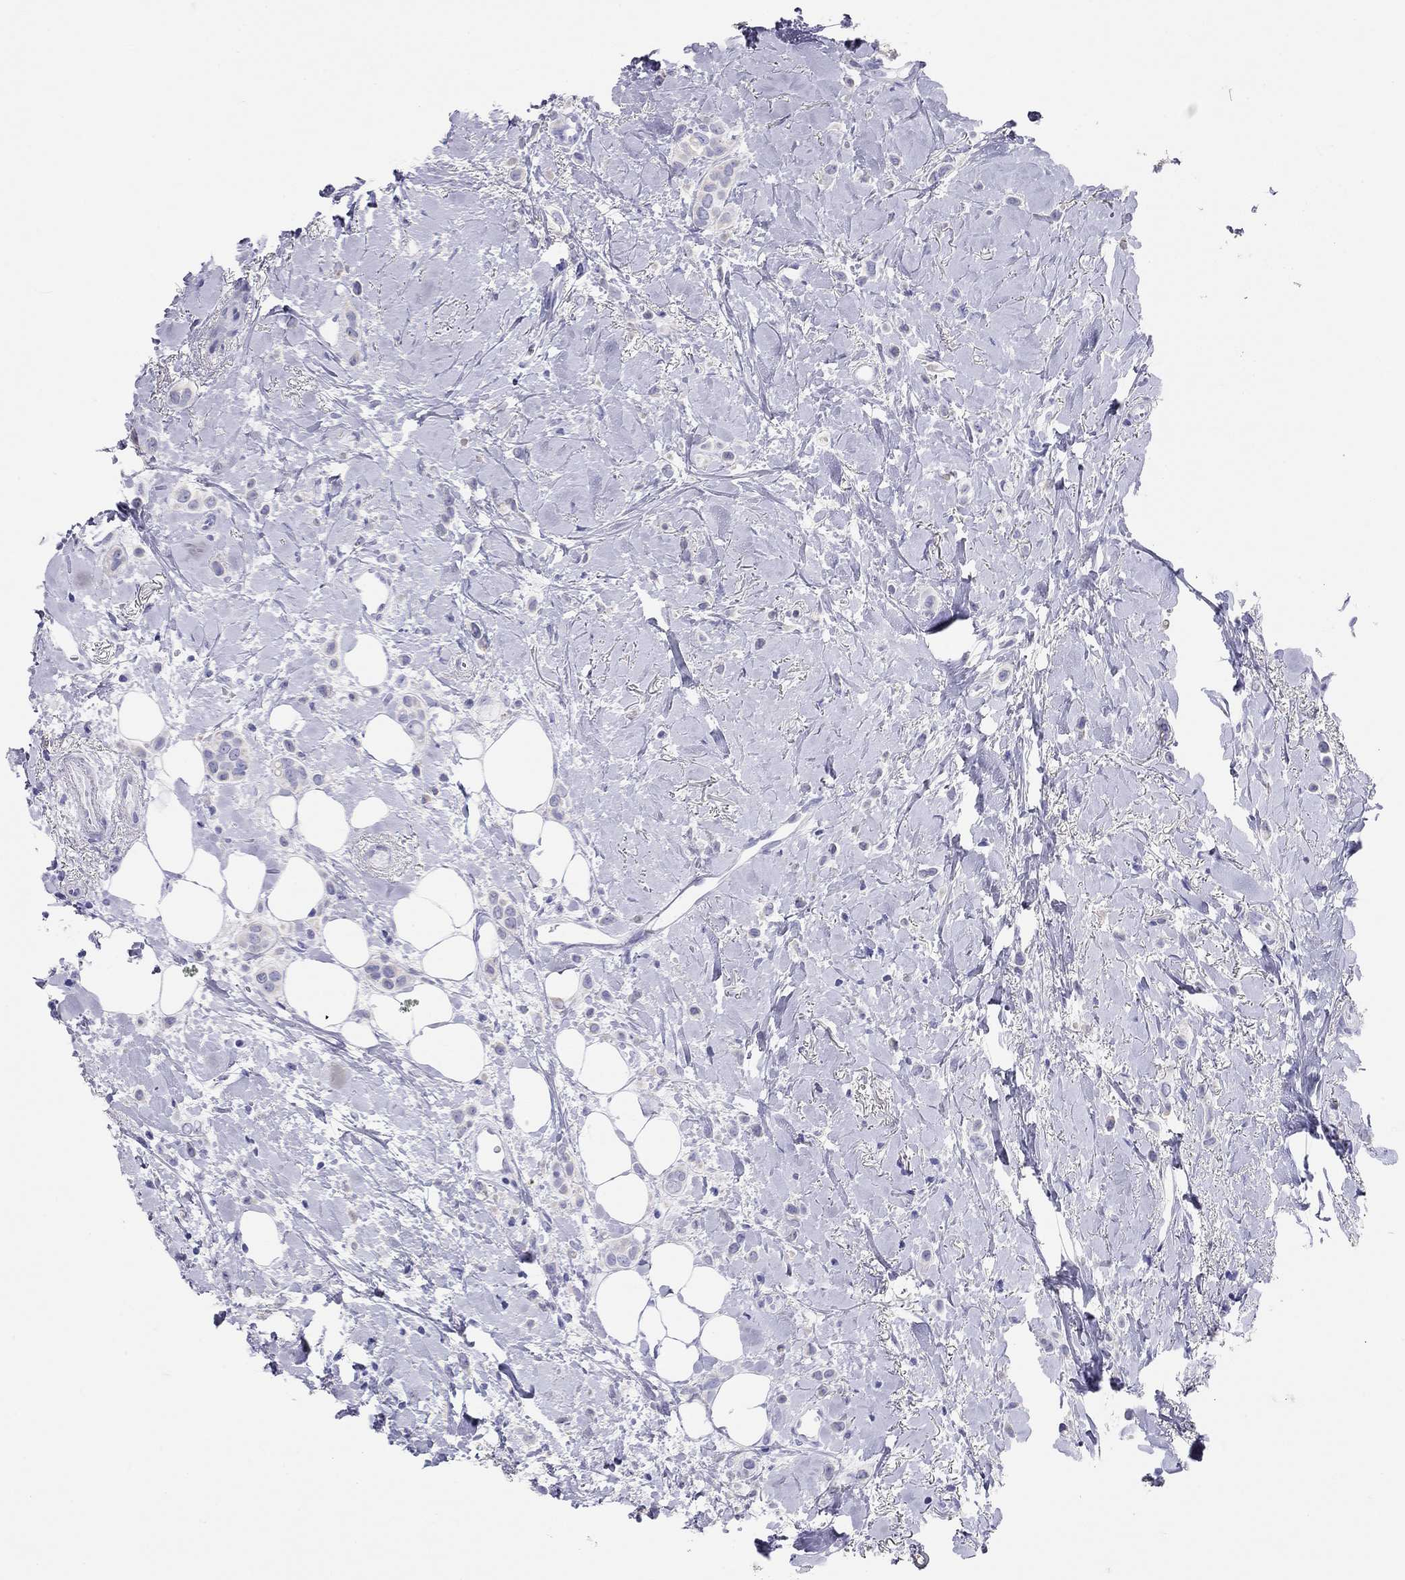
{"staining": {"intensity": "negative", "quantity": "none", "location": "none"}, "tissue": "breast cancer", "cell_type": "Tumor cells", "image_type": "cancer", "snomed": [{"axis": "morphology", "description": "Lobular carcinoma"}, {"axis": "topography", "description": "Breast"}], "caption": "The immunohistochemistry micrograph has no significant positivity in tumor cells of breast lobular carcinoma tissue. Brightfield microscopy of immunohistochemistry stained with DAB (brown) and hematoxylin (blue), captured at high magnification.", "gene": "HLA-DQB2", "patient": {"sex": "female", "age": 66}}